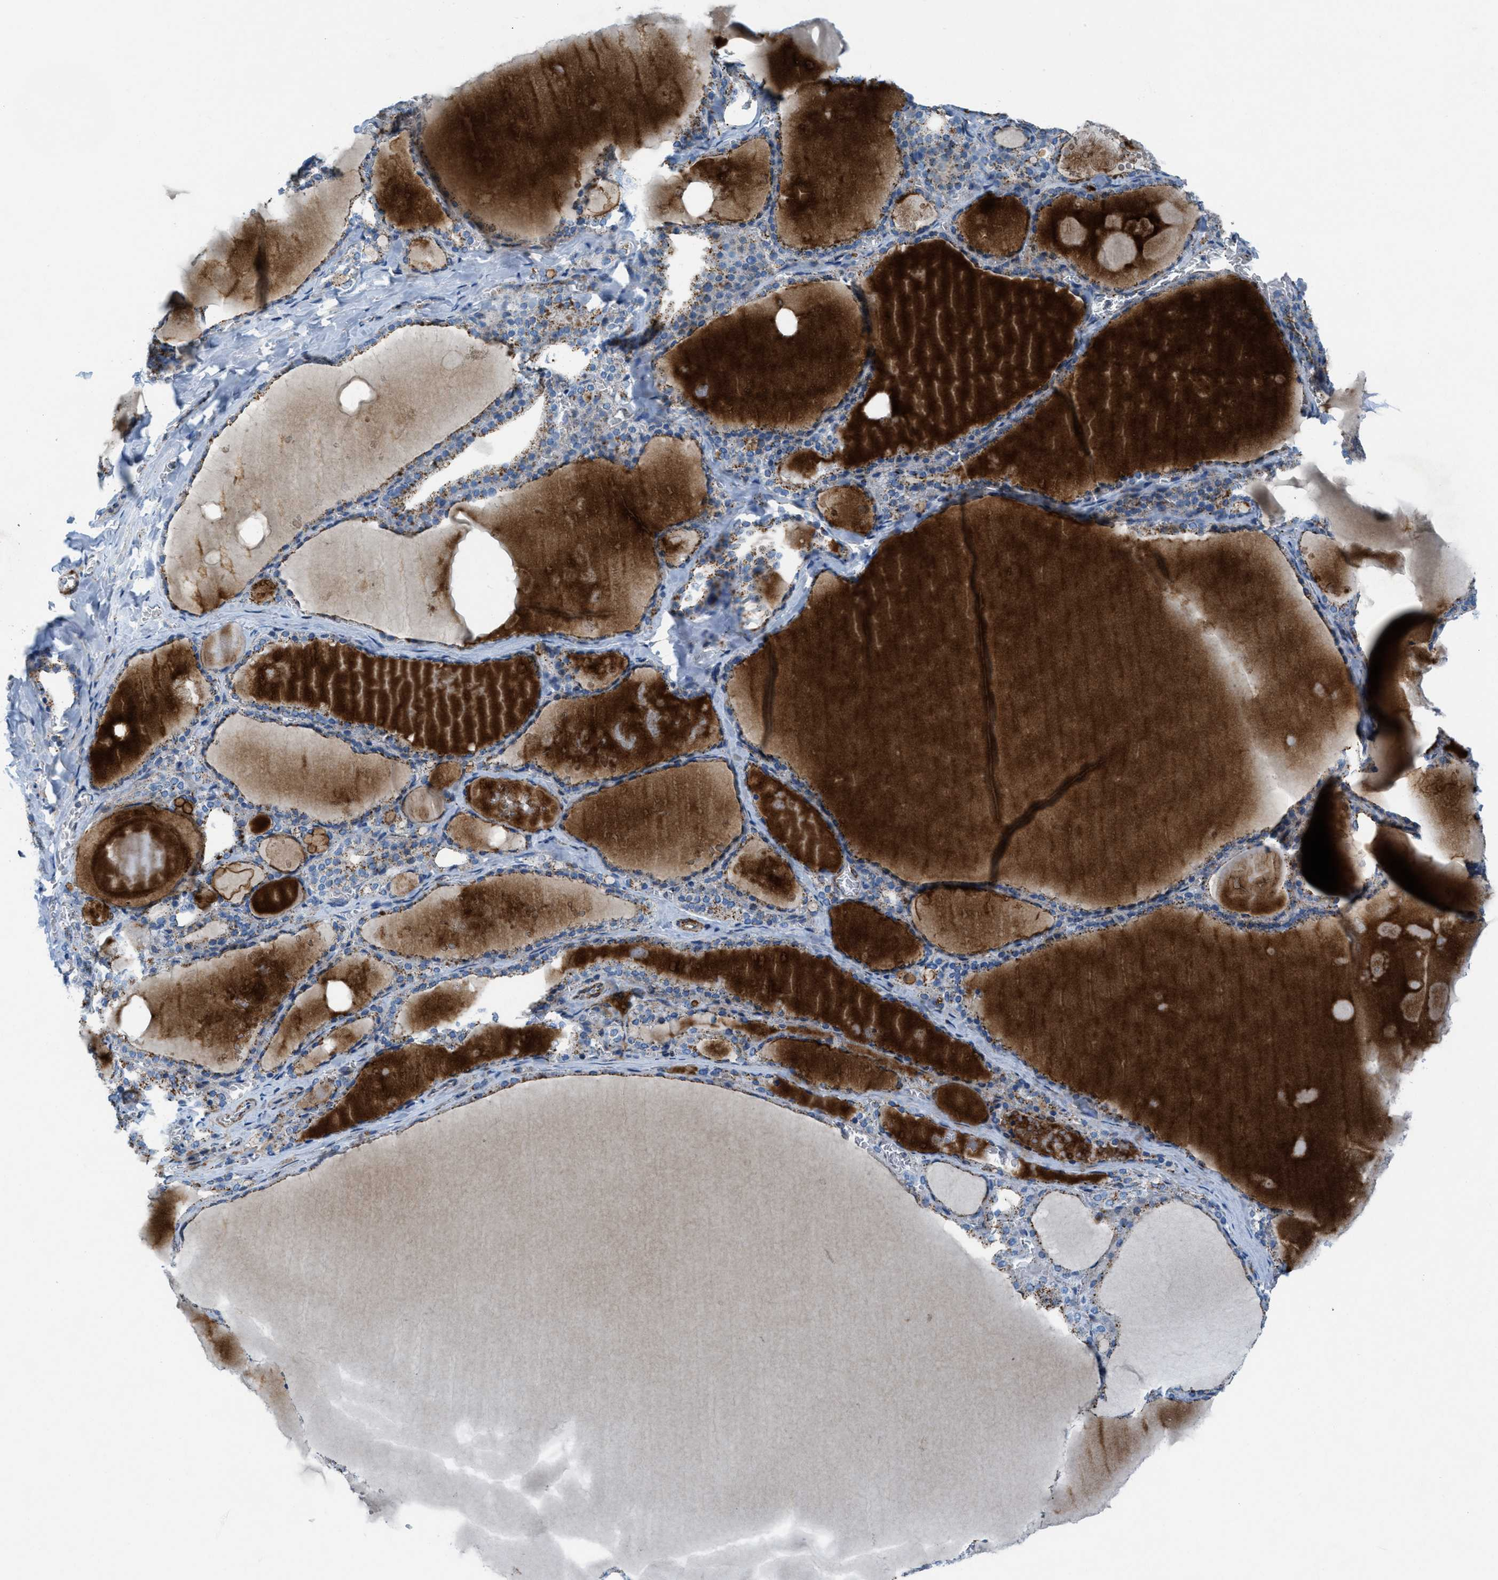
{"staining": {"intensity": "weak", "quantity": "25%-75%", "location": "cytoplasmic/membranous"}, "tissue": "thyroid gland", "cell_type": "Glandular cells", "image_type": "normal", "snomed": [{"axis": "morphology", "description": "Normal tissue, NOS"}, {"axis": "topography", "description": "Thyroid gland"}], "caption": "Glandular cells display low levels of weak cytoplasmic/membranous positivity in approximately 25%-75% of cells in benign thyroid gland.", "gene": "MFSD13A", "patient": {"sex": "male", "age": 56}}